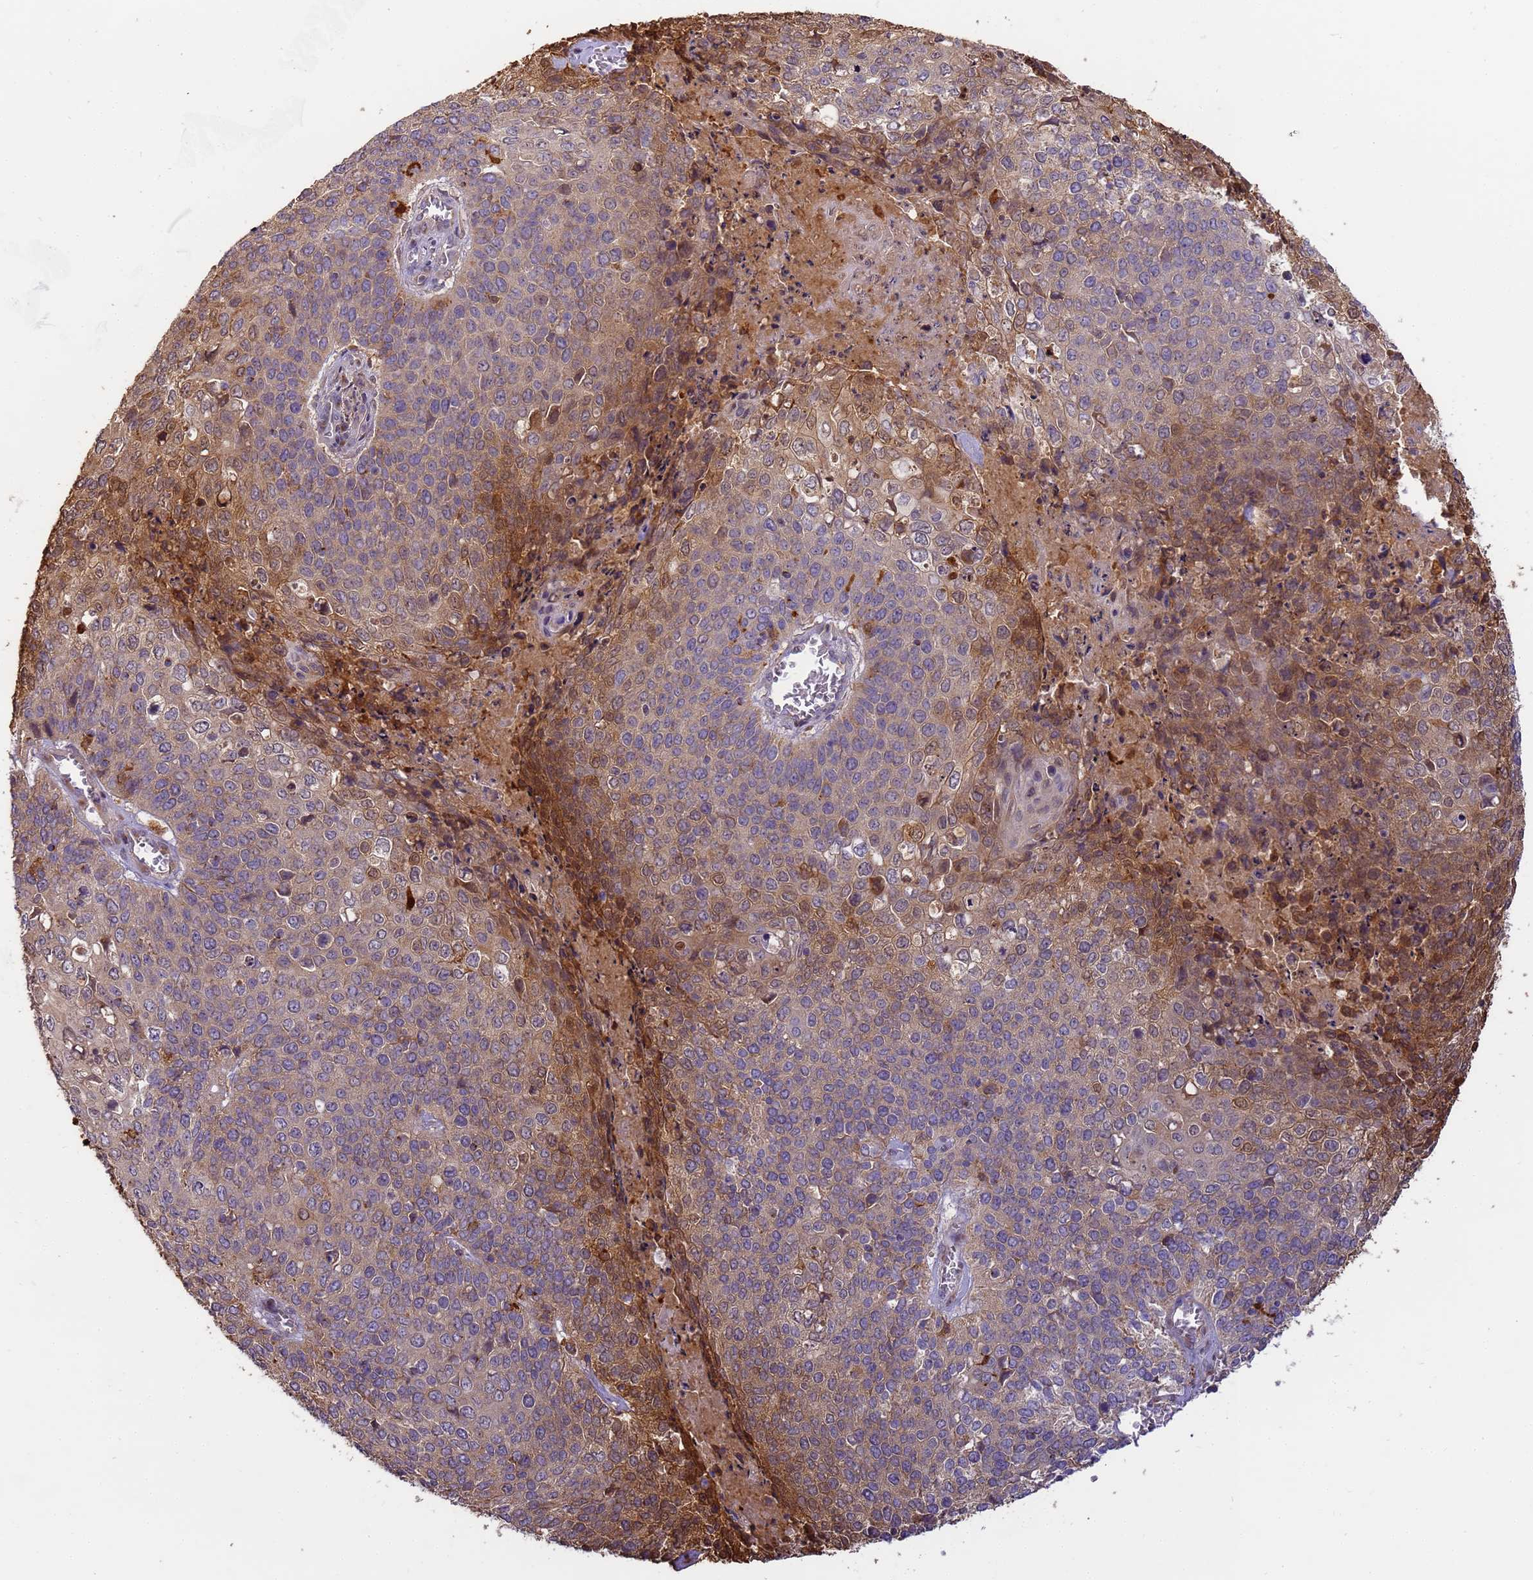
{"staining": {"intensity": "moderate", "quantity": "25%-75%", "location": "cytoplasmic/membranous"}, "tissue": "cervical cancer", "cell_type": "Tumor cells", "image_type": "cancer", "snomed": [{"axis": "morphology", "description": "Squamous cell carcinoma, NOS"}, {"axis": "topography", "description": "Cervix"}], "caption": "This image exhibits cervical squamous cell carcinoma stained with IHC to label a protein in brown. The cytoplasmic/membranous of tumor cells show moderate positivity for the protein. Nuclei are counter-stained blue.", "gene": "M6PR", "patient": {"sex": "female", "age": 39}}